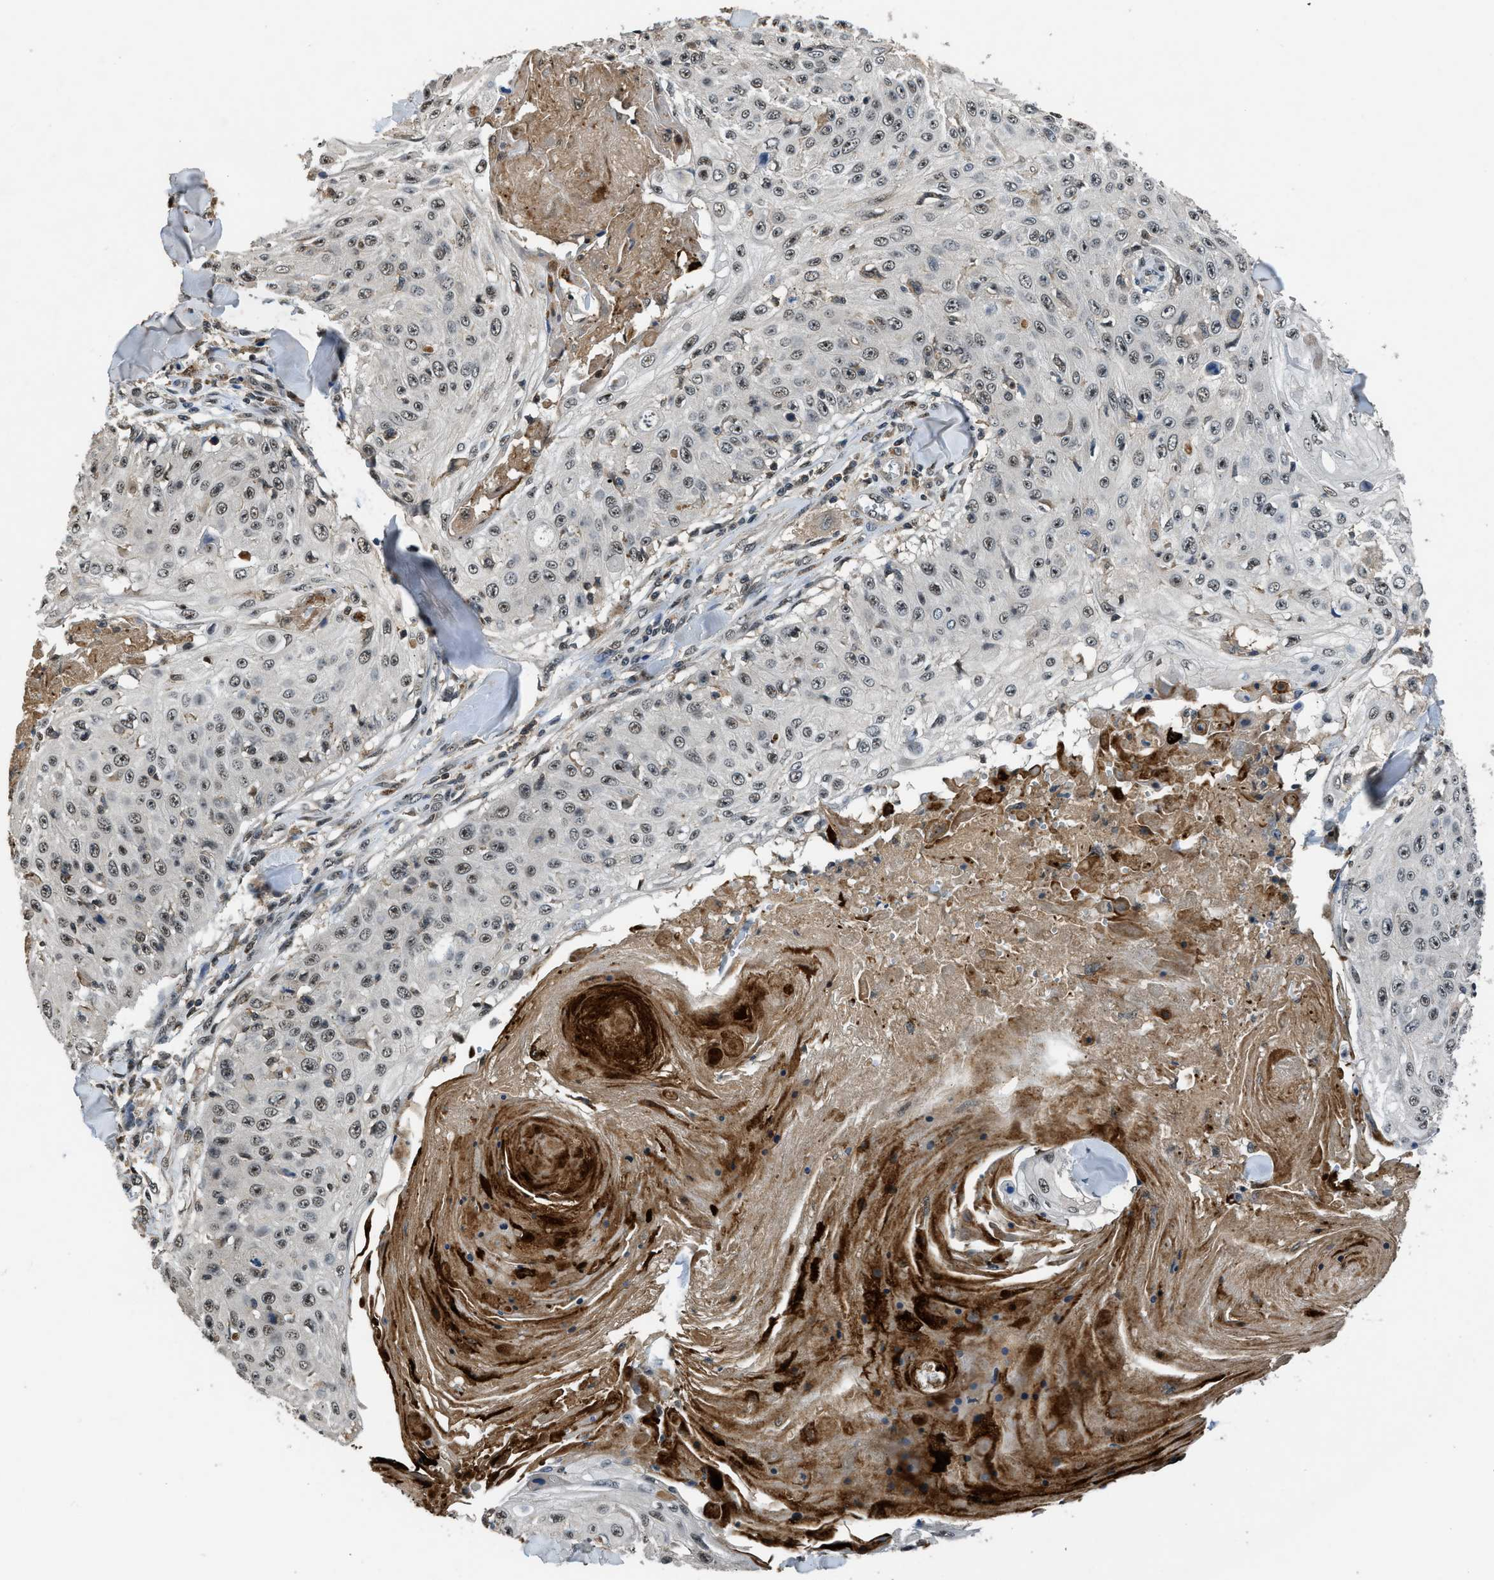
{"staining": {"intensity": "weak", "quantity": ">75%", "location": "nuclear"}, "tissue": "skin cancer", "cell_type": "Tumor cells", "image_type": "cancer", "snomed": [{"axis": "morphology", "description": "Squamous cell carcinoma, NOS"}, {"axis": "topography", "description": "Skin"}], "caption": "An image of skin squamous cell carcinoma stained for a protein demonstrates weak nuclear brown staining in tumor cells.", "gene": "SLC15A4", "patient": {"sex": "male", "age": 86}}